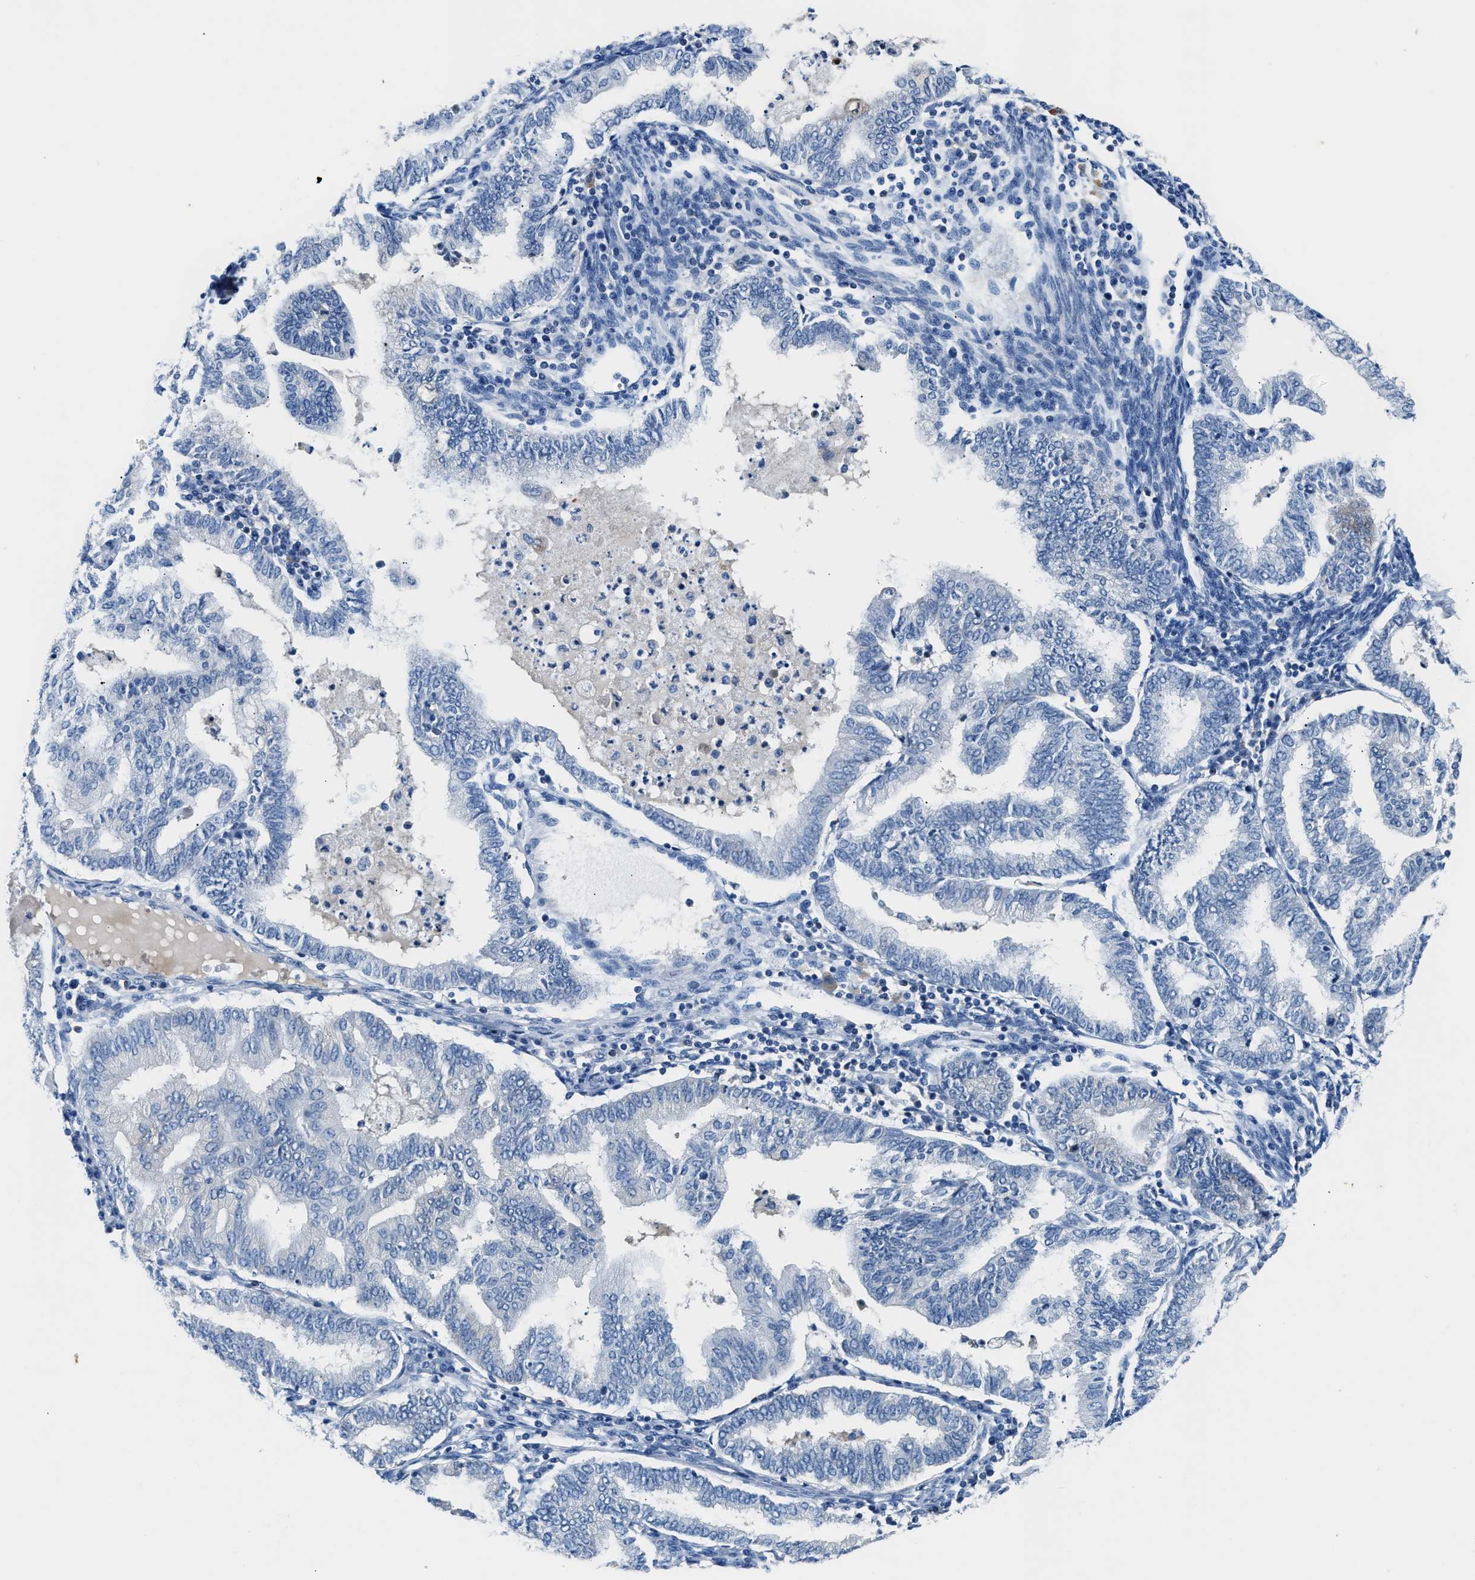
{"staining": {"intensity": "negative", "quantity": "none", "location": "none"}, "tissue": "endometrial cancer", "cell_type": "Tumor cells", "image_type": "cancer", "snomed": [{"axis": "morphology", "description": "Polyp, NOS"}, {"axis": "morphology", "description": "Adenocarcinoma, NOS"}, {"axis": "morphology", "description": "Adenoma, NOS"}, {"axis": "topography", "description": "Endometrium"}], "caption": "A photomicrograph of human endometrial polyp is negative for staining in tumor cells. The staining is performed using DAB (3,3'-diaminobenzidine) brown chromogen with nuclei counter-stained in using hematoxylin.", "gene": "TUT7", "patient": {"sex": "female", "age": 79}}